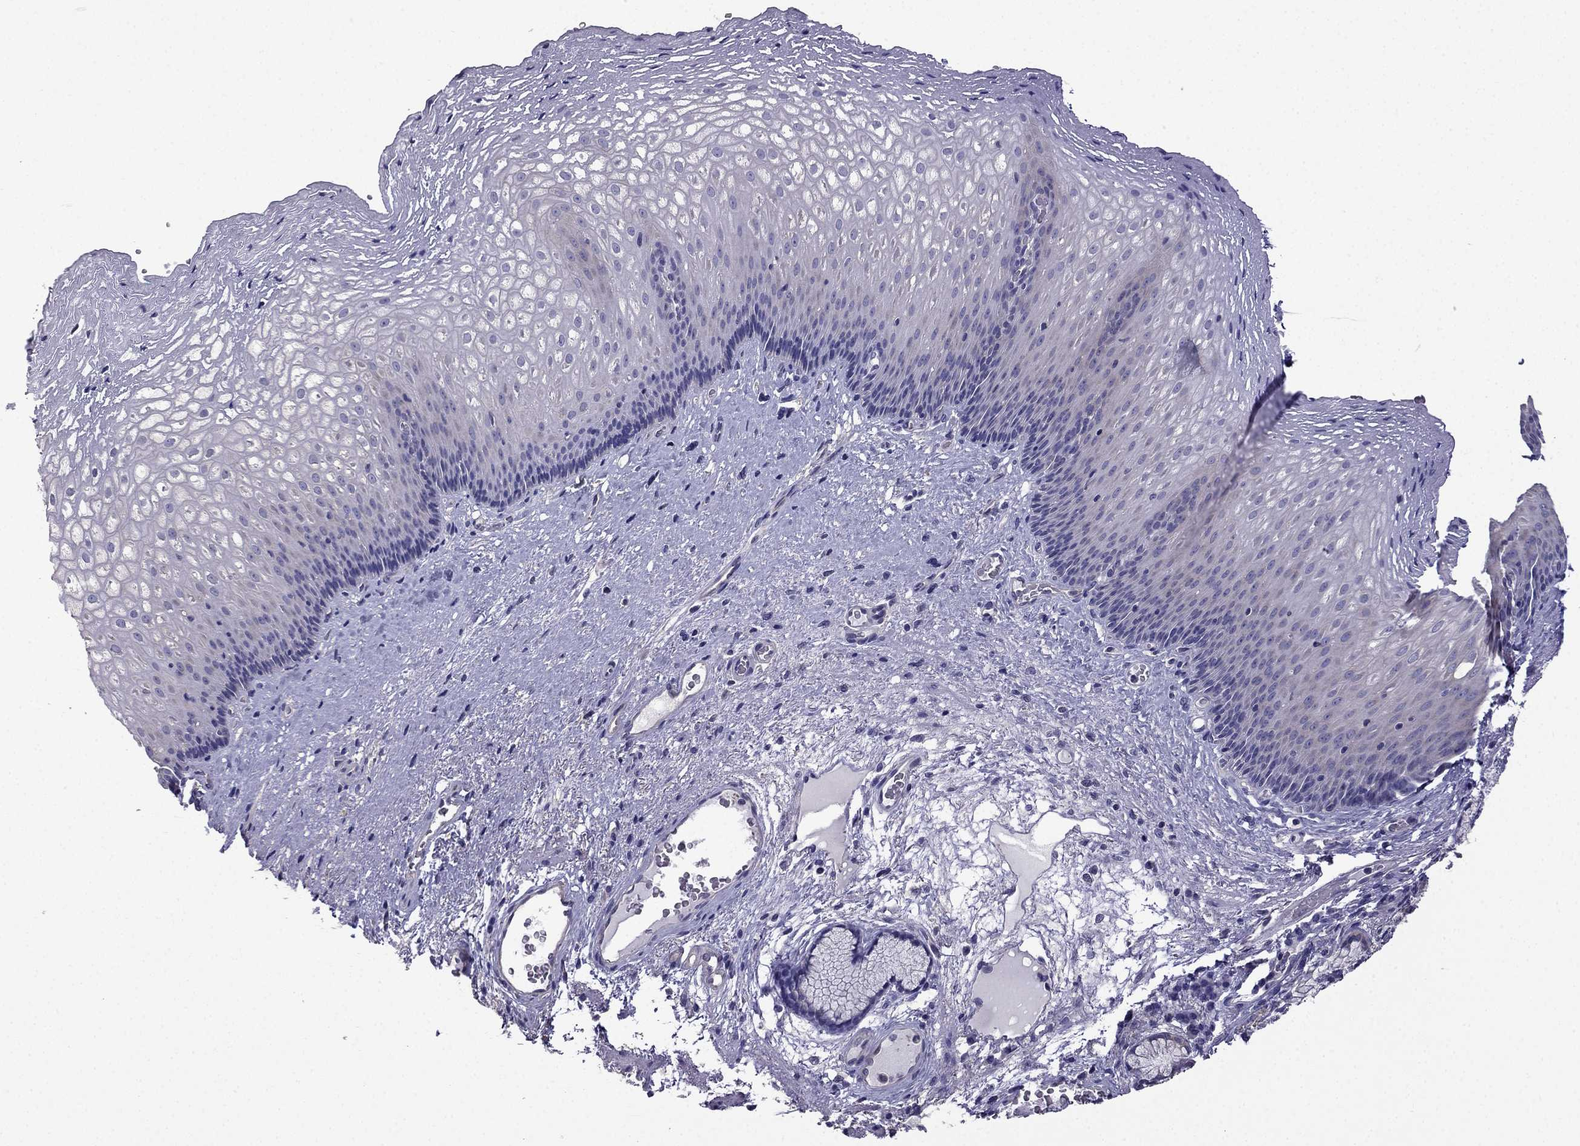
{"staining": {"intensity": "negative", "quantity": "none", "location": "none"}, "tissue": "esophagus", "cell_type": "Squamous epithelial cells", "image_type": "normal", "snomed": [{"axis": "morphology", "description": "Normal tissue, NOS"}, {"axis": "topography", "description": "Esophagus"}], "caption": "This is a histopathology image of immunohistochemistry staining of normal esophagus, which shows no positivity in squamous epithelial cells. (Brightfield microscopy of DAB IHC at high magnification).", "gene": "SCNN1D", "patient": {"sex": "male", "age": 76}}